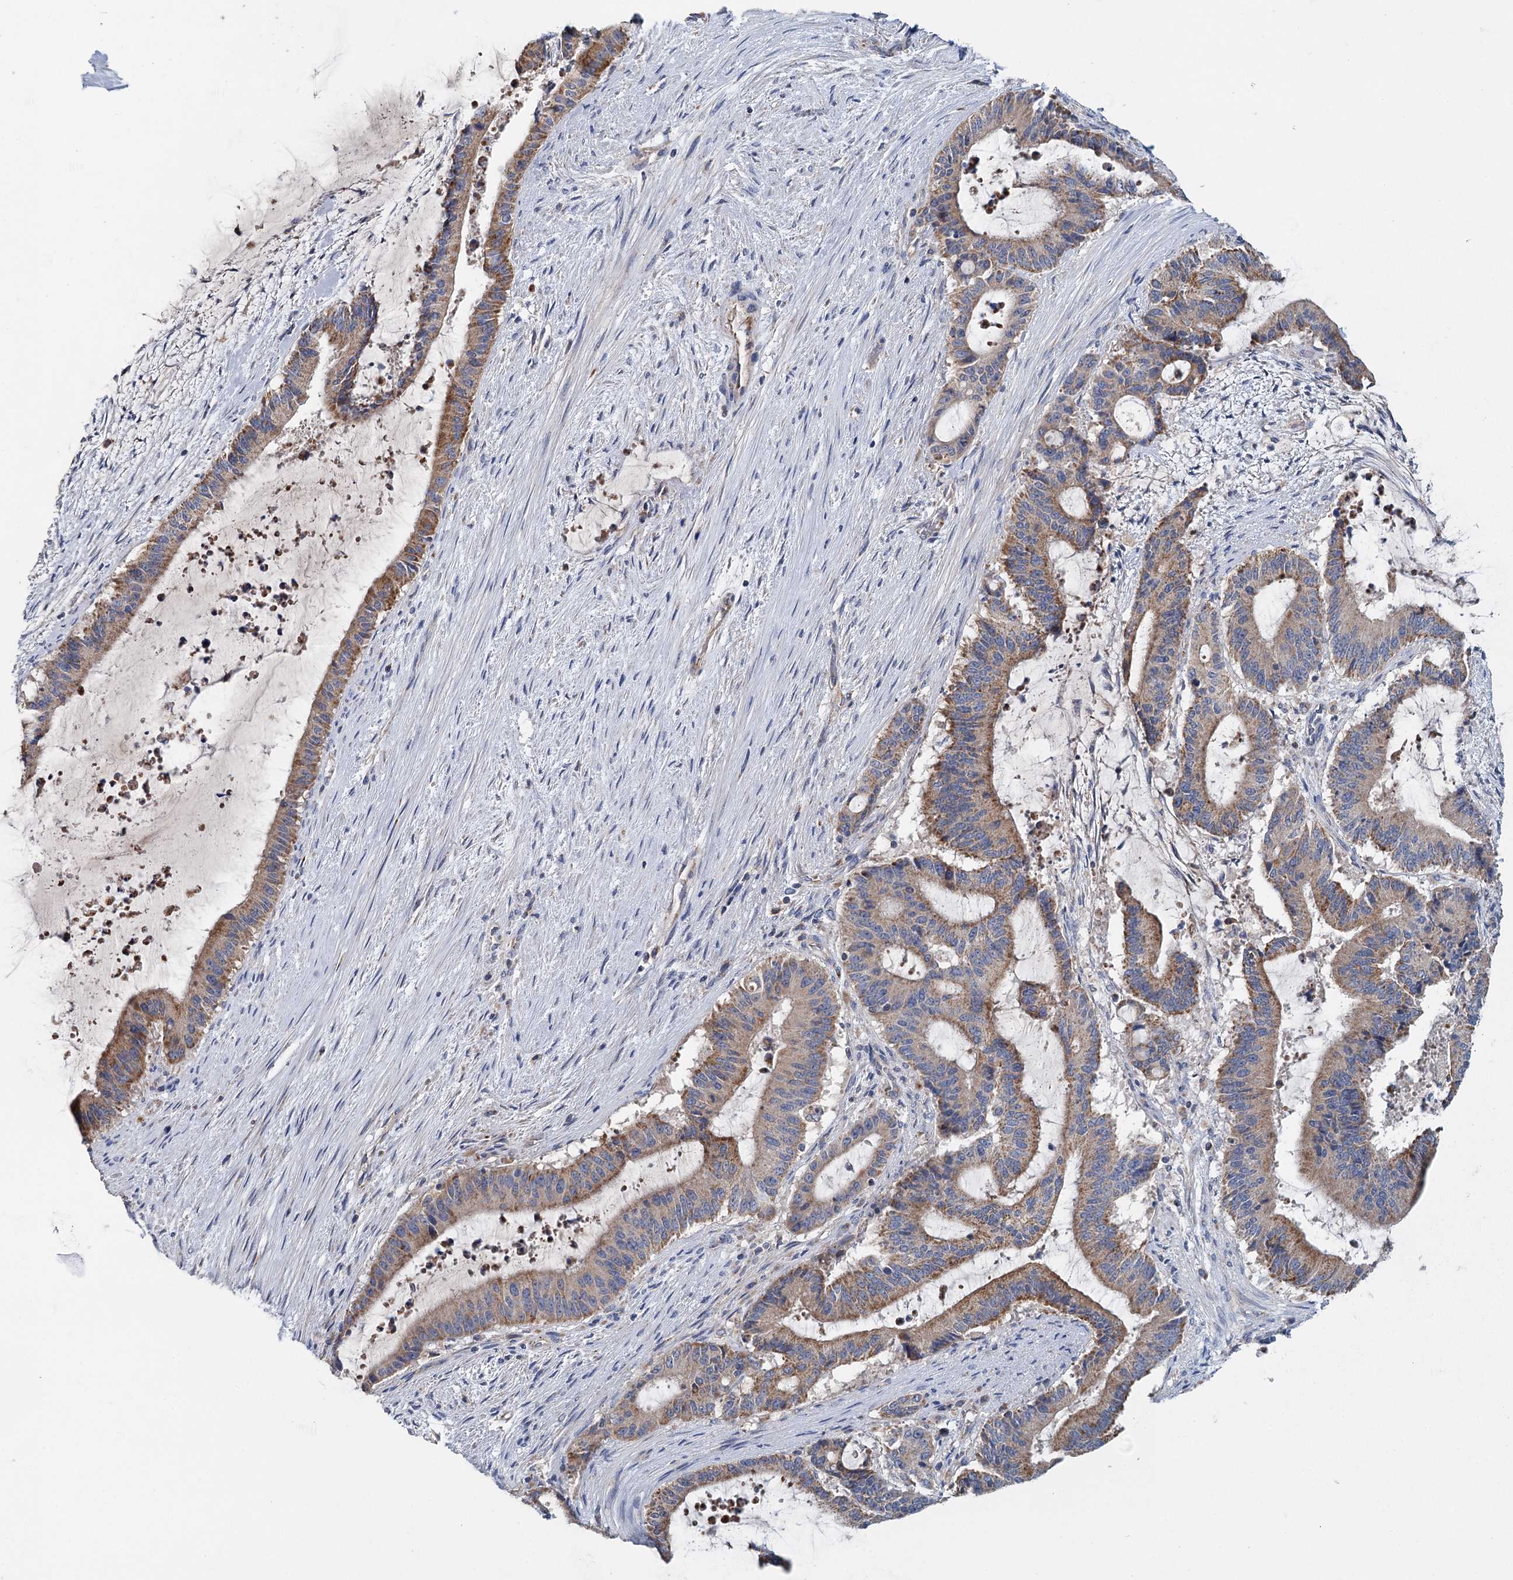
{"staining": {"intensity": "moderate", "quantity": "25%-75%", "location": "cytoplasmic/membranous"}, "tissue": "liver cancer", "cell_type": "Tumor cells", "image_type": "cancer", "snomed": [{"axis": "morphology", "description": "Normal tissue, NOS"}, {"axis": "morphology", "description": "Cholangiocarcinoma"}, {"axis": "topography", "description": "Liver"}, {"axis": "topography", "description": "Peripheral nerve tissue"}], "caption": "Liver cancer (cholangiocarcinoma) tissue exhibits moderate cytoplasmic/membranous expression in about 25%-75% of tumor cells", "gene": "ANKRD16", "patient": {"sex": "female", "age": 73}}